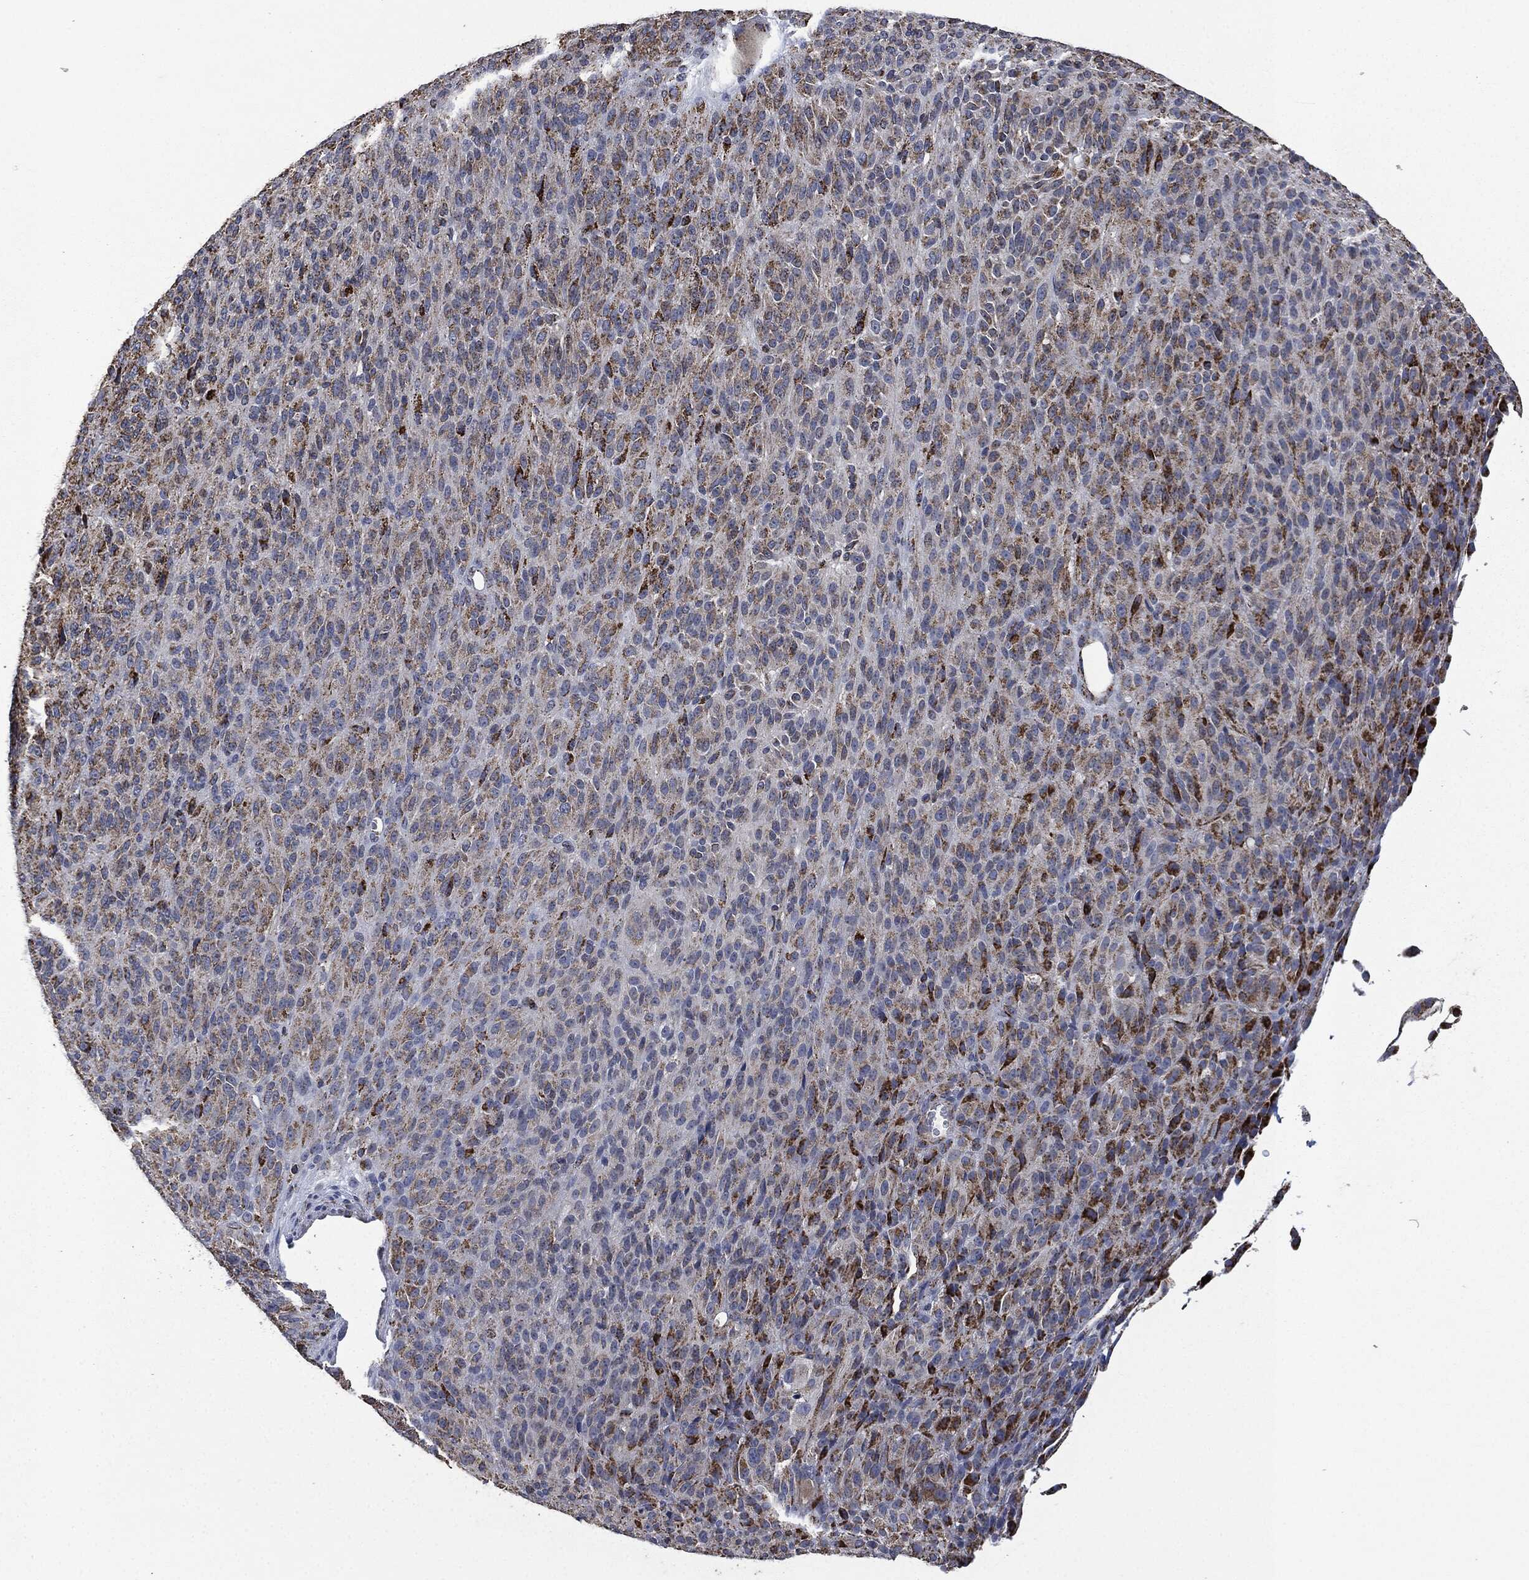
{"staining": {"intensity": "moderate", "quantity": "25%-75%", "location": "cytoplasmic/membranous"}, "tissue": "melanoma", "cell_type": "Tumor cells", "image_type": "cancer", "snomed": [{"axis": "morphology", "description": "Malignant melanoma, Metastatic site"}, {"axis": "topography", "description": "Brain"}], "caption": "Protein expression analysis of human melanoma reveals moderate cytoplasmic/membranous positivity in approximately 25%-75% of tumor cells.", "gene": "RYK", "patient": {"sex": "female", "age": 56}}